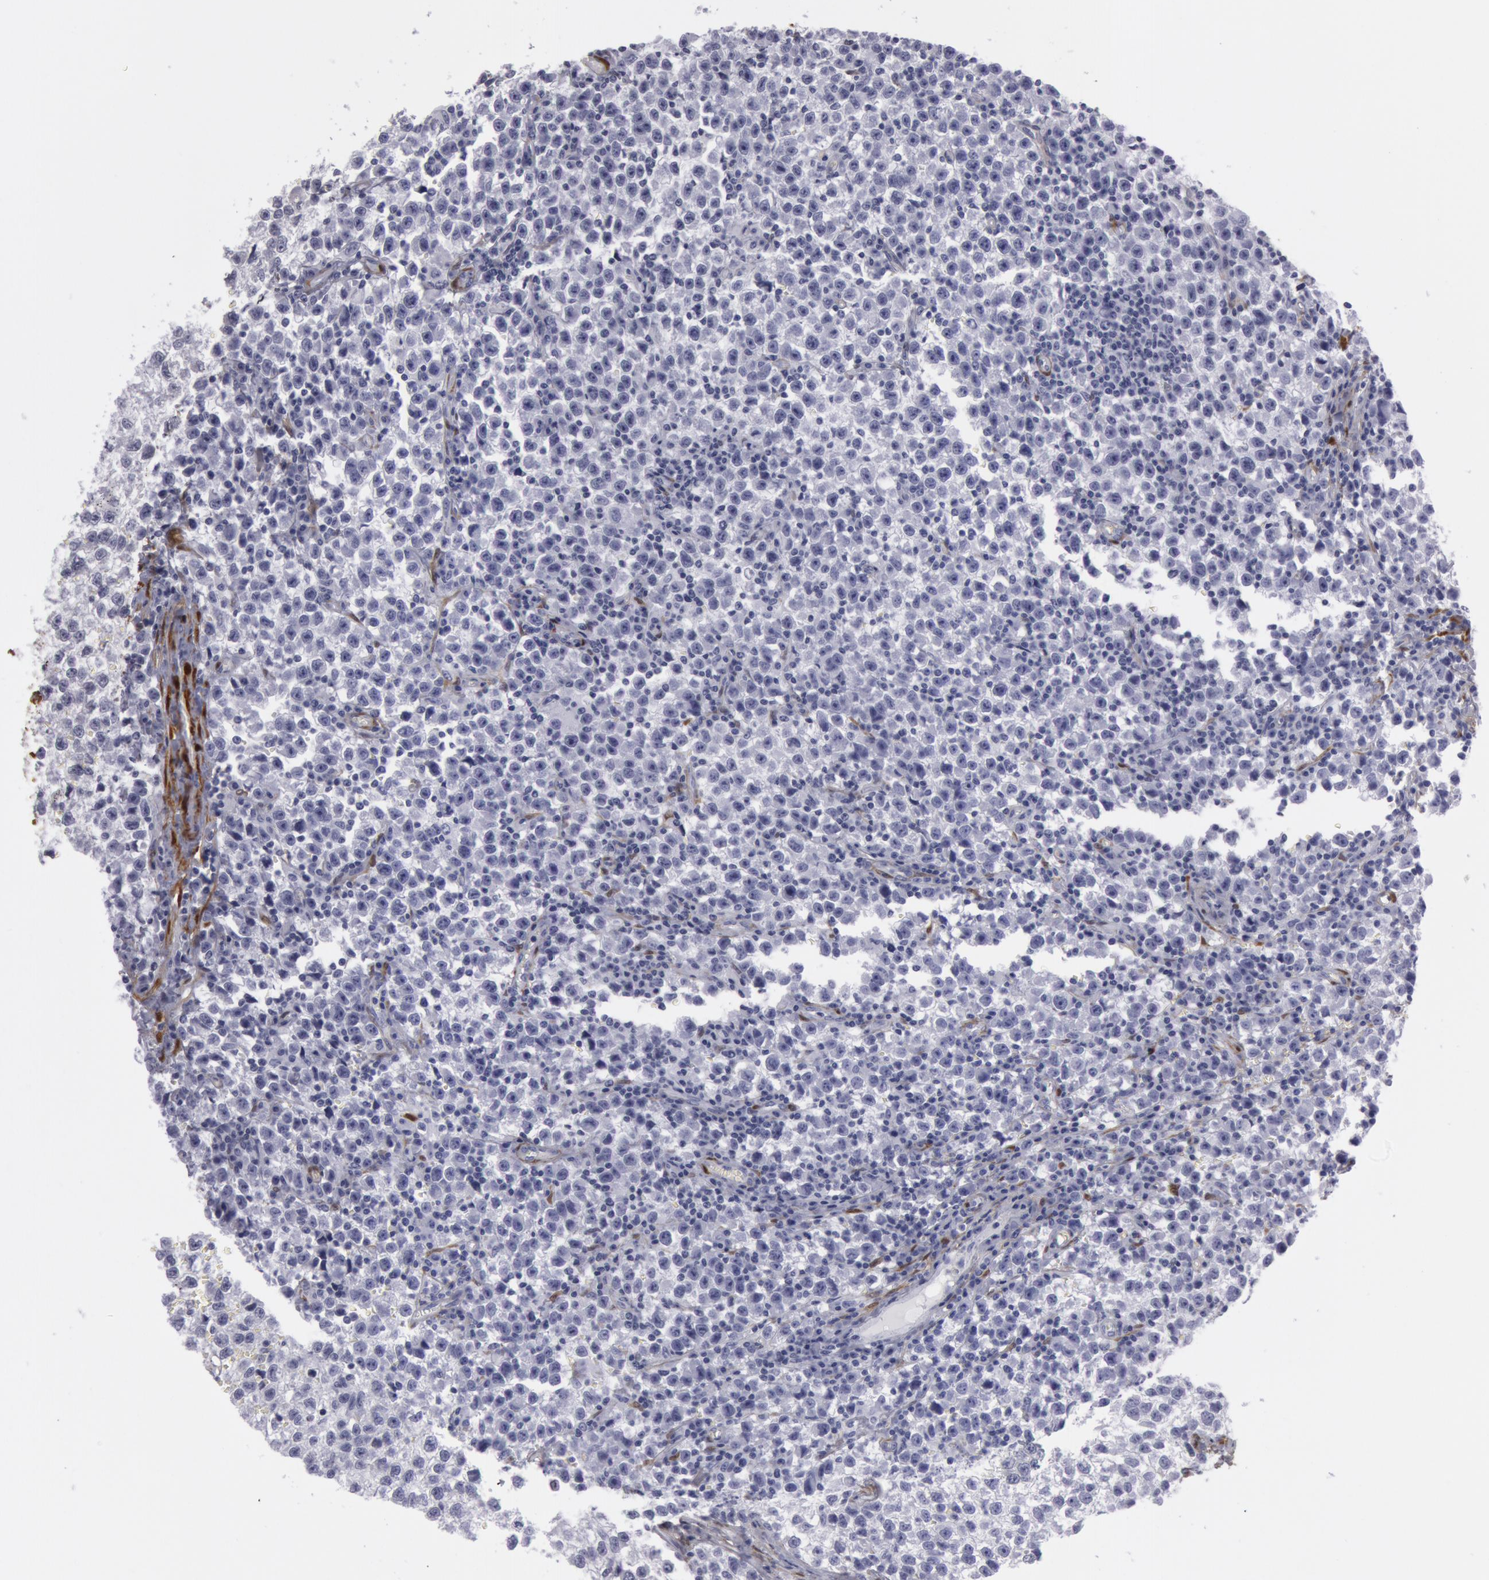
{"staining": {"intensity": "negative", "quantity": "none", "location": "none"}, "tissue": "testis cancer", "cell_type": "Tumor cells", "image_type": "cancer", "snomed": [{"axis": "morphology", "description": "Seminoma, NOS"}, {"axis": "topography", "description": "Testis"}], "caption": "Testis cancer was stained to show a protein in brown. There is no significant staining in tumor cells.", "gene": "TAGLN", "patient": {"sex": "male", "age": 35}}